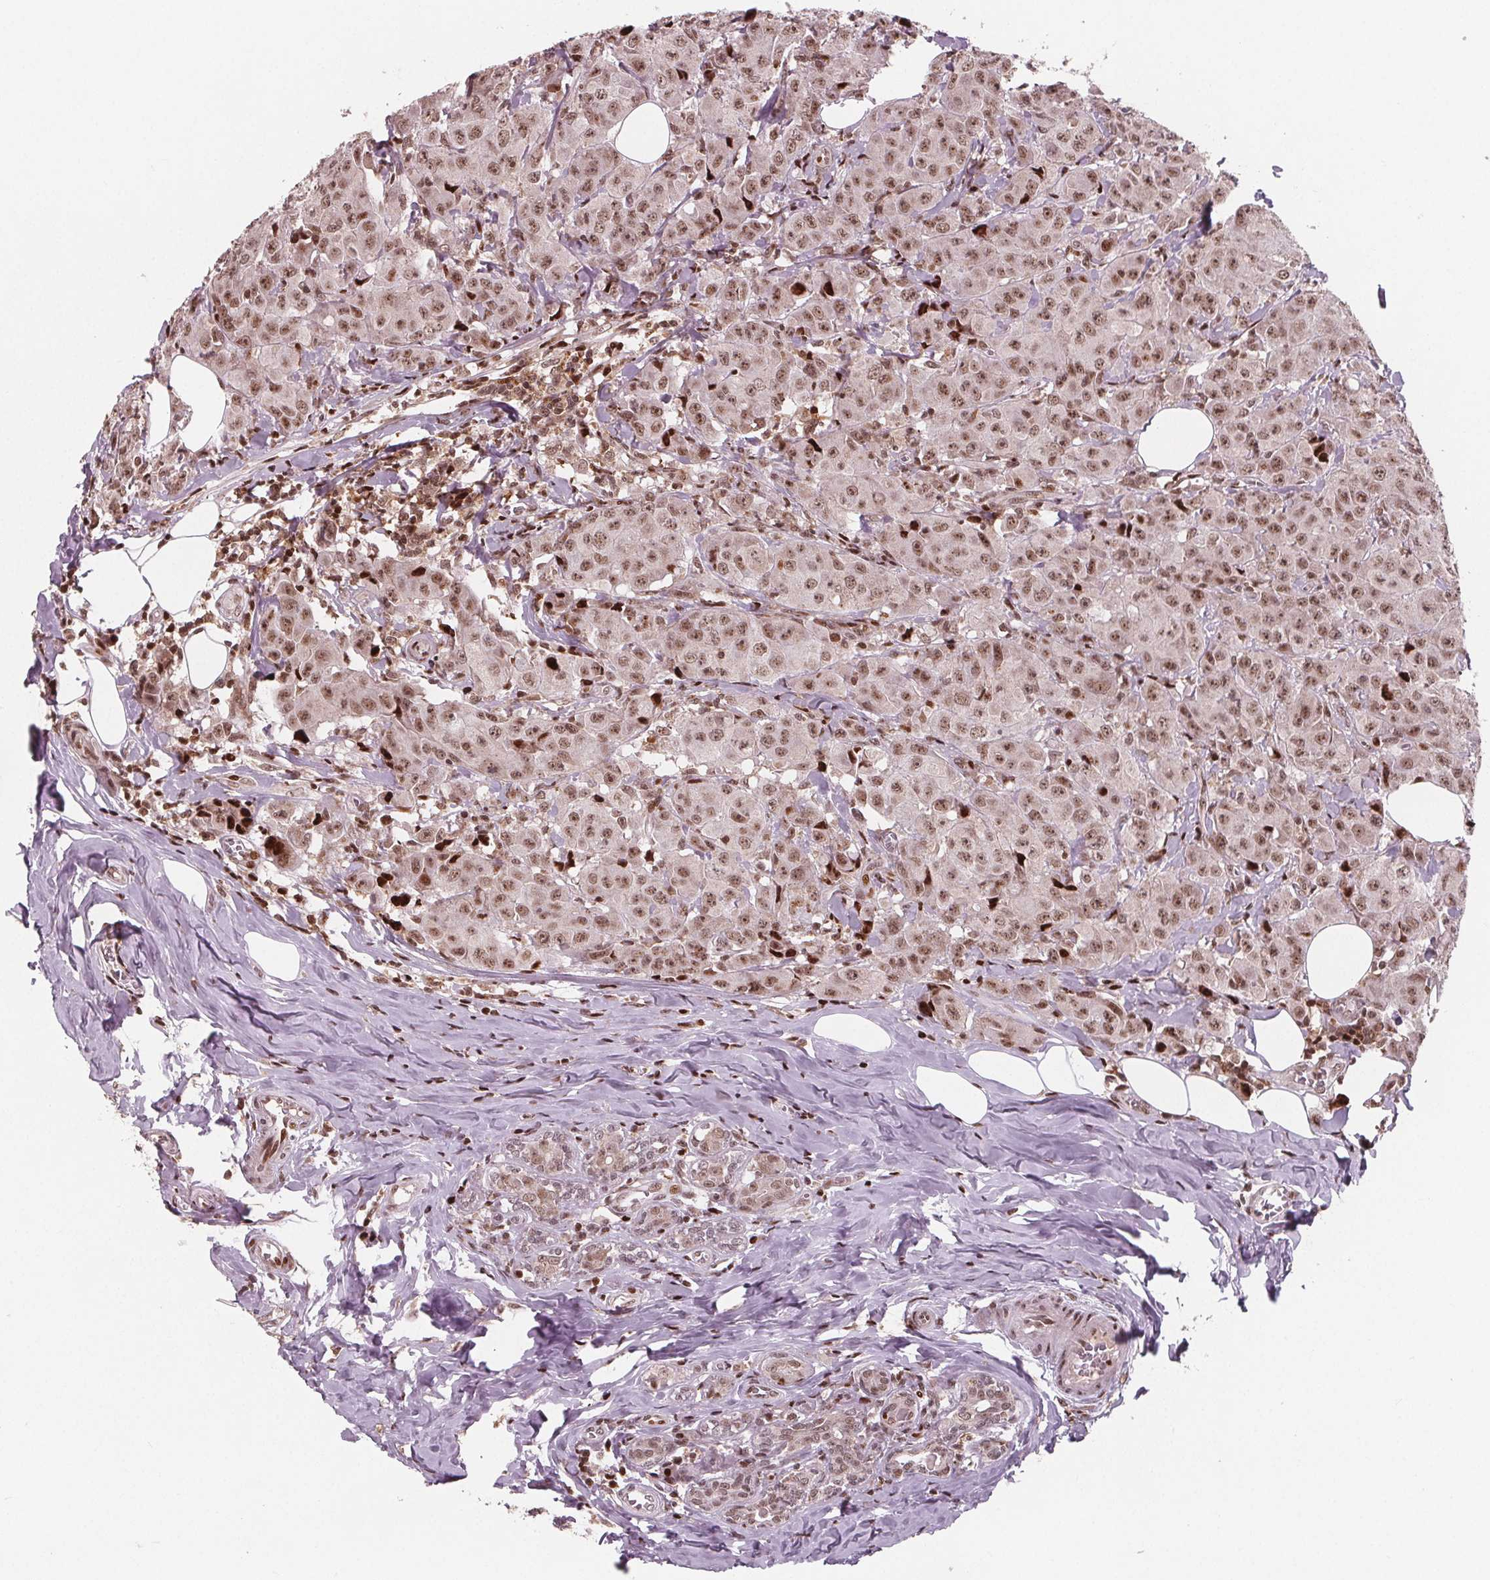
{"staining": {"intensity": "moderate", "quantity": ">75%", "location": "nuclear"}, "tissue": "breast cancer", "cell_type": "Tumor cells", "image_type": "cancer", "snomed": [{"axis": "morphology", "description": "Normal tissue, NOS"}, {"axis": "morphology", "description": "Duct carcinoma"}, {"axis": "topography", "description": "Breast"}], "caption": "A histopathology image of infiltrating ductal carcinoma (breast) stained for a protein shows moderate nuclear brown staining in tumor cells.", "gene": "SNRNP35", "patient": {"sex": "female", "age": 43}}